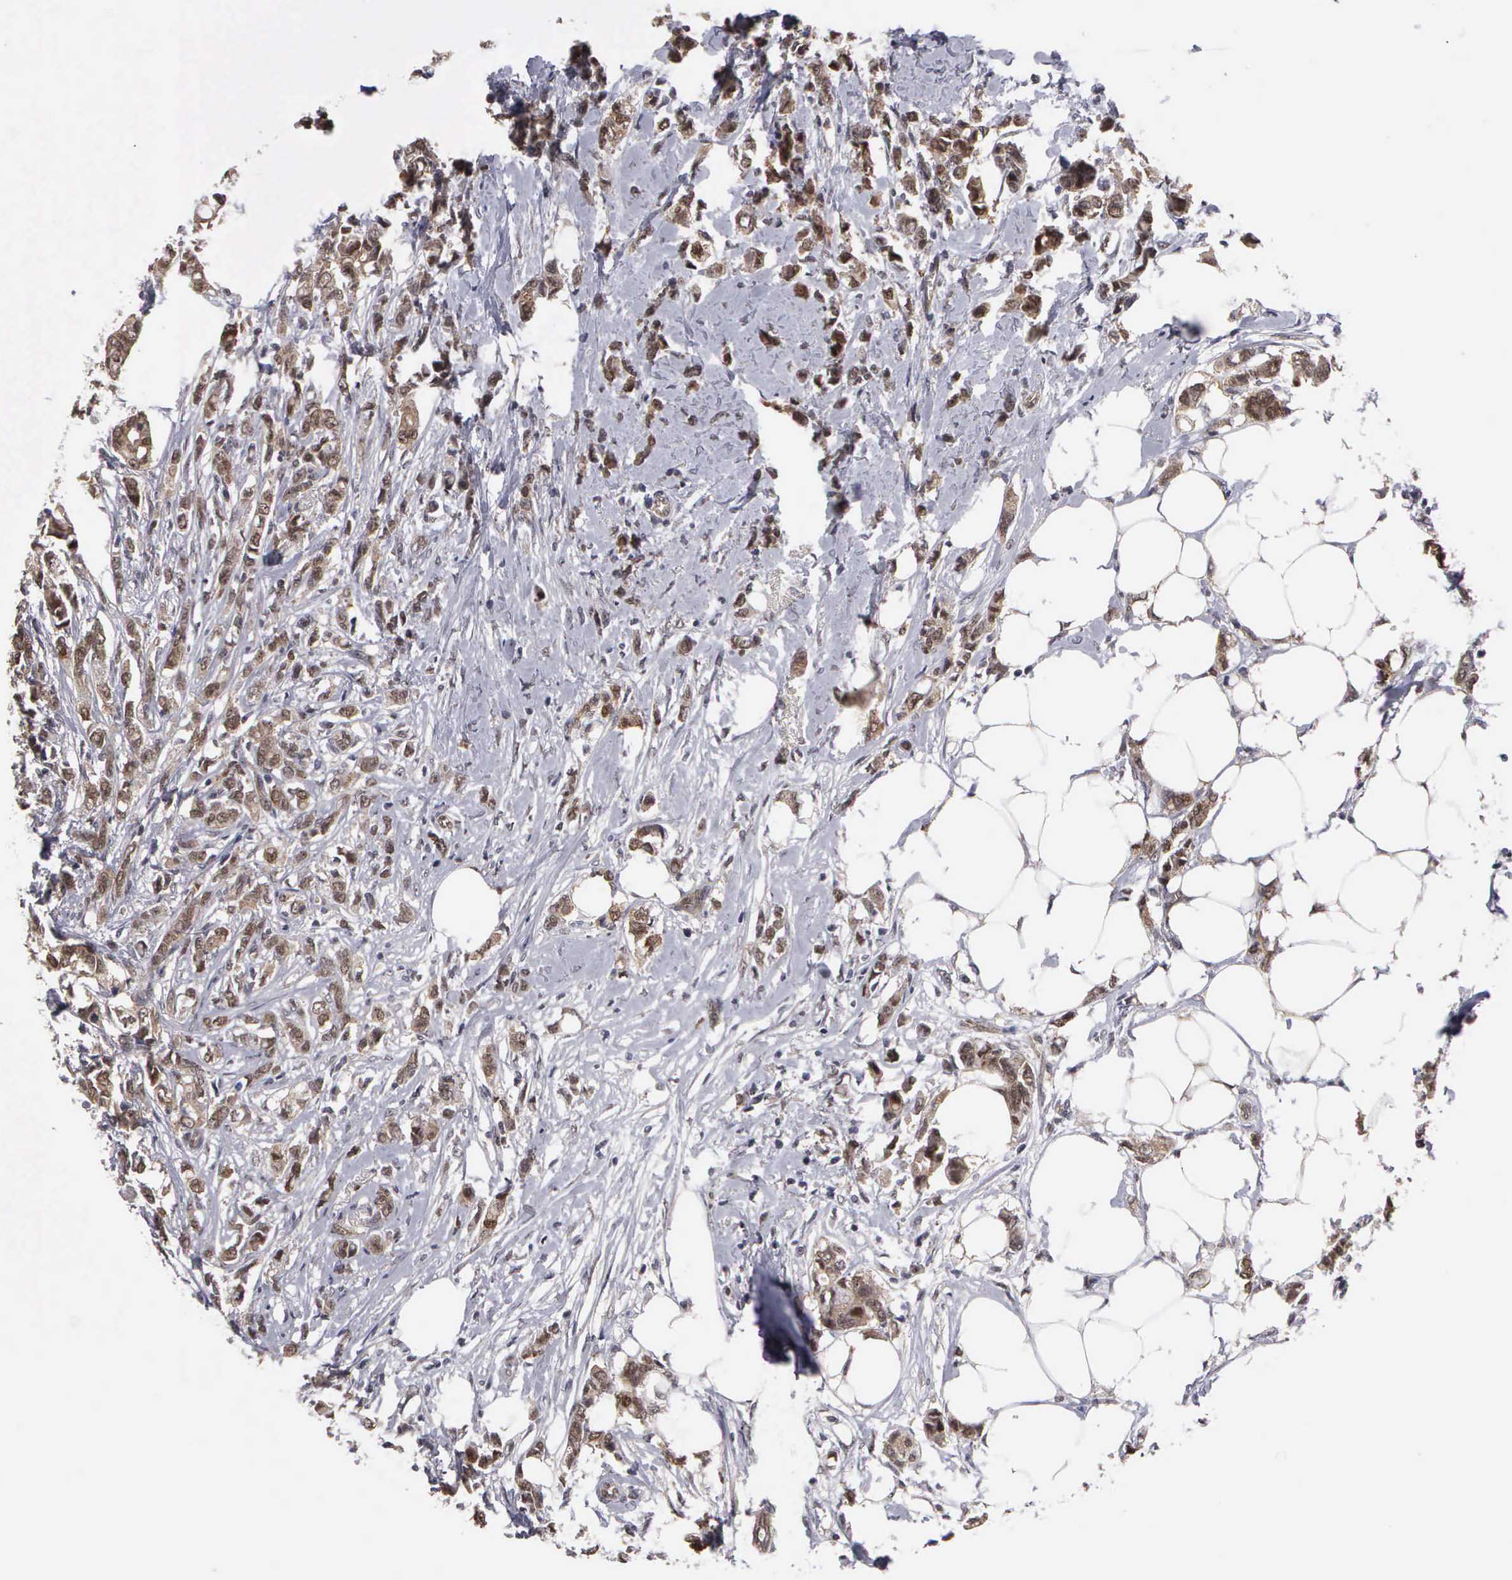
{"staining": {"intensity": "moderate", "quantity": ">75%", "location": "cytoplasmic/membranous,nuclear"}, "tissue": "breast cancer", "cell_type": "Tumor cells", "image_type": "cancer", "snomed": [{"axis": "morphology", "description": "Duct carcinoma"}, {"axis": "topography", "description": "Breast"}], "caption": "Immunohistochemistry (IHC) of breast infiltrating ductal carcinoma exhibits medium levels of moderate cytoplasmic/membranous and nuclear expression in about >75% of tumor cells. The staining was performed using DAB, with brown indicating positive protein expression. Nuclei are stained blue with hematoxylin.", "gene": "ZBTB33", "patient": {"sex": "female", "age": 84}}